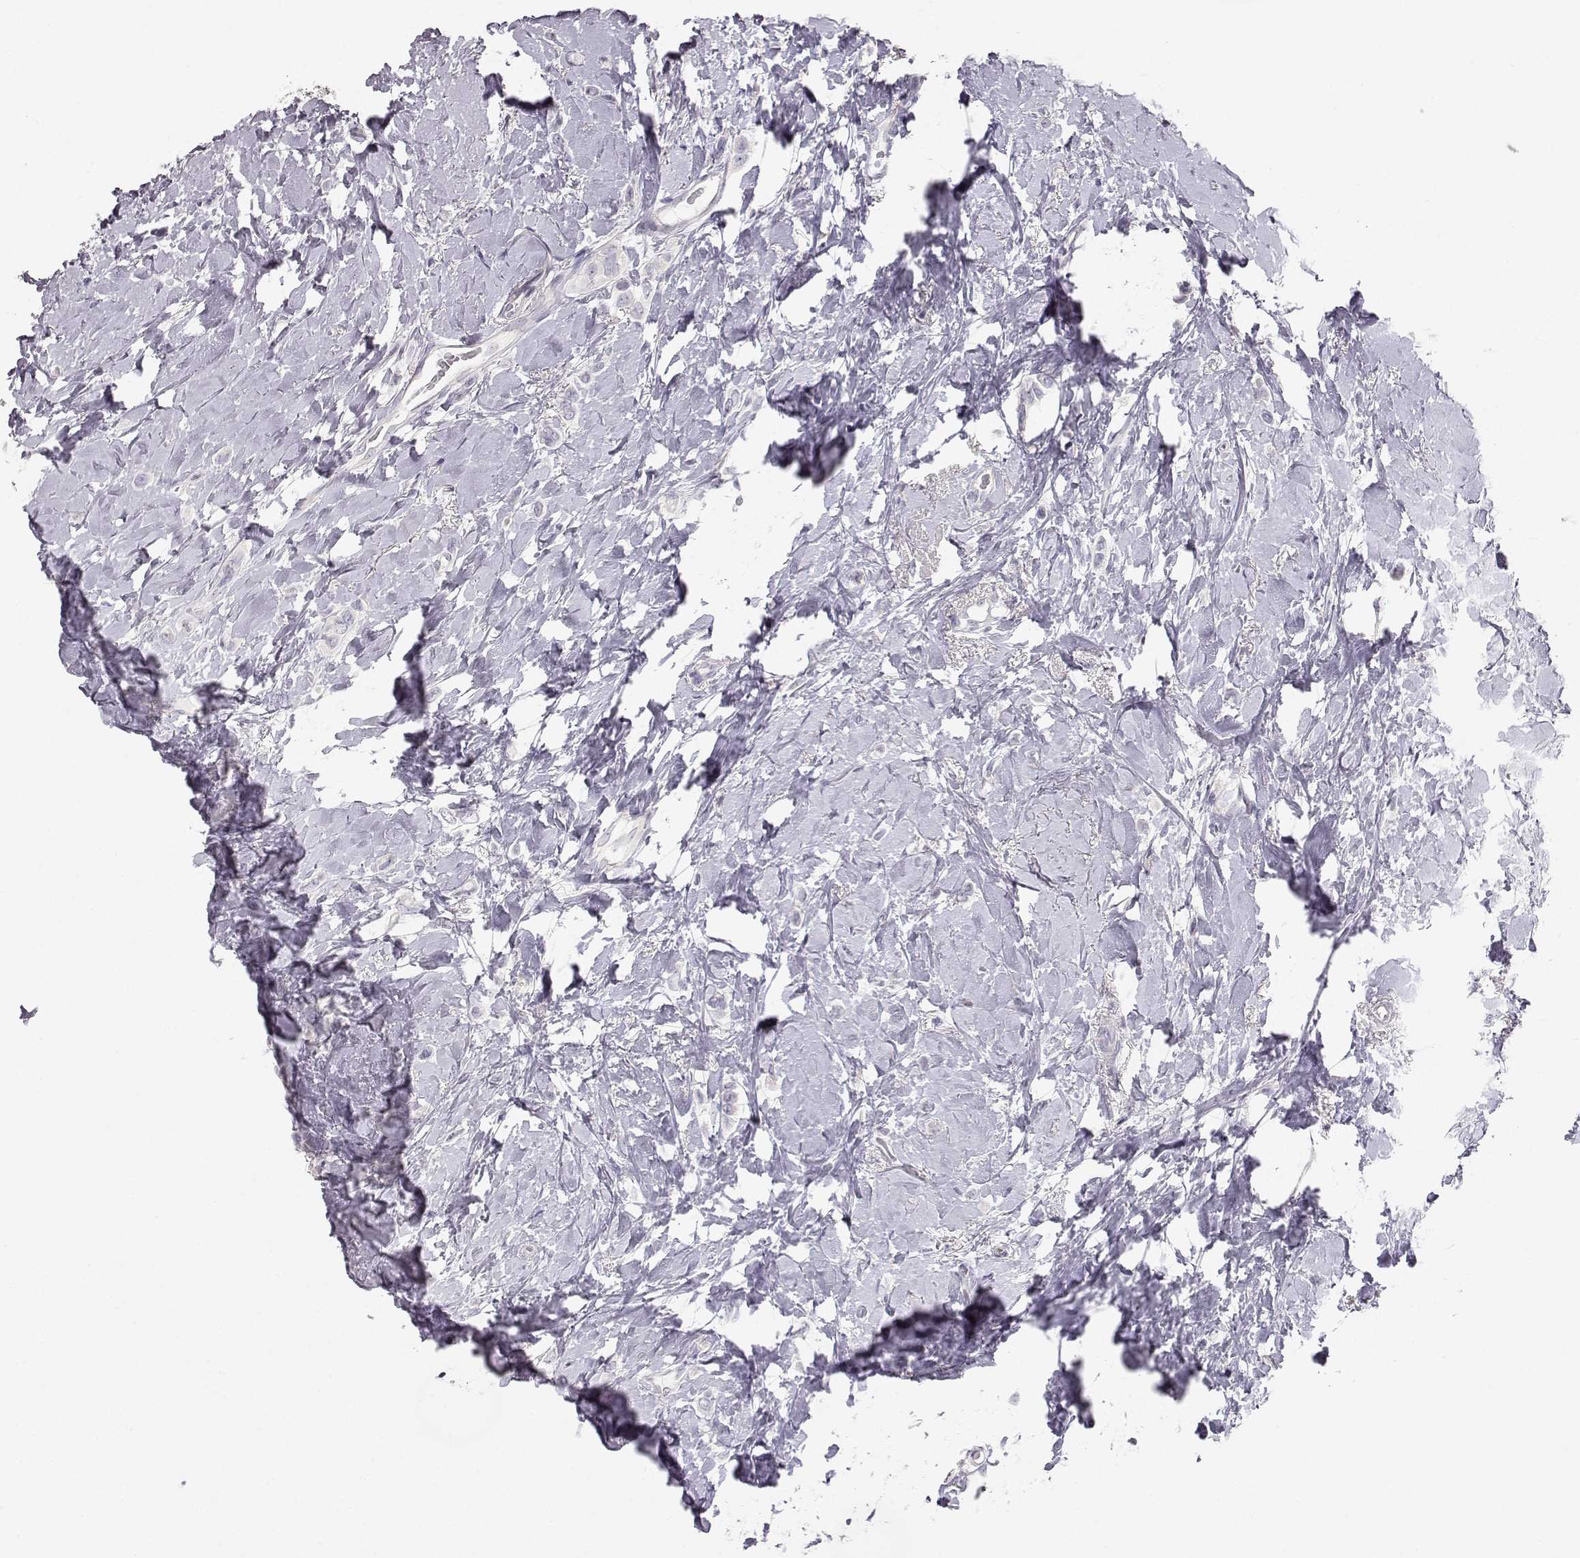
{"staining": {"intensity": "negative", "quantity": "none", "location": "none"}, "tissue": "breast cancer", "cell_type": "Tumor cells", "image_type": "cancer", "snomed": [{"axis": "morphology", "description": "Lobular carcinoma"}, {"axis": "topography", "description": "Breast"}], "caption": "Immunohistochemistry histopathology image of breast lobular carcinoma stained for a protein (brown), which shows no staining in tumor cells.", "gene": "MYCBPAP", "patient": {"sex": "female", "age": 66}}